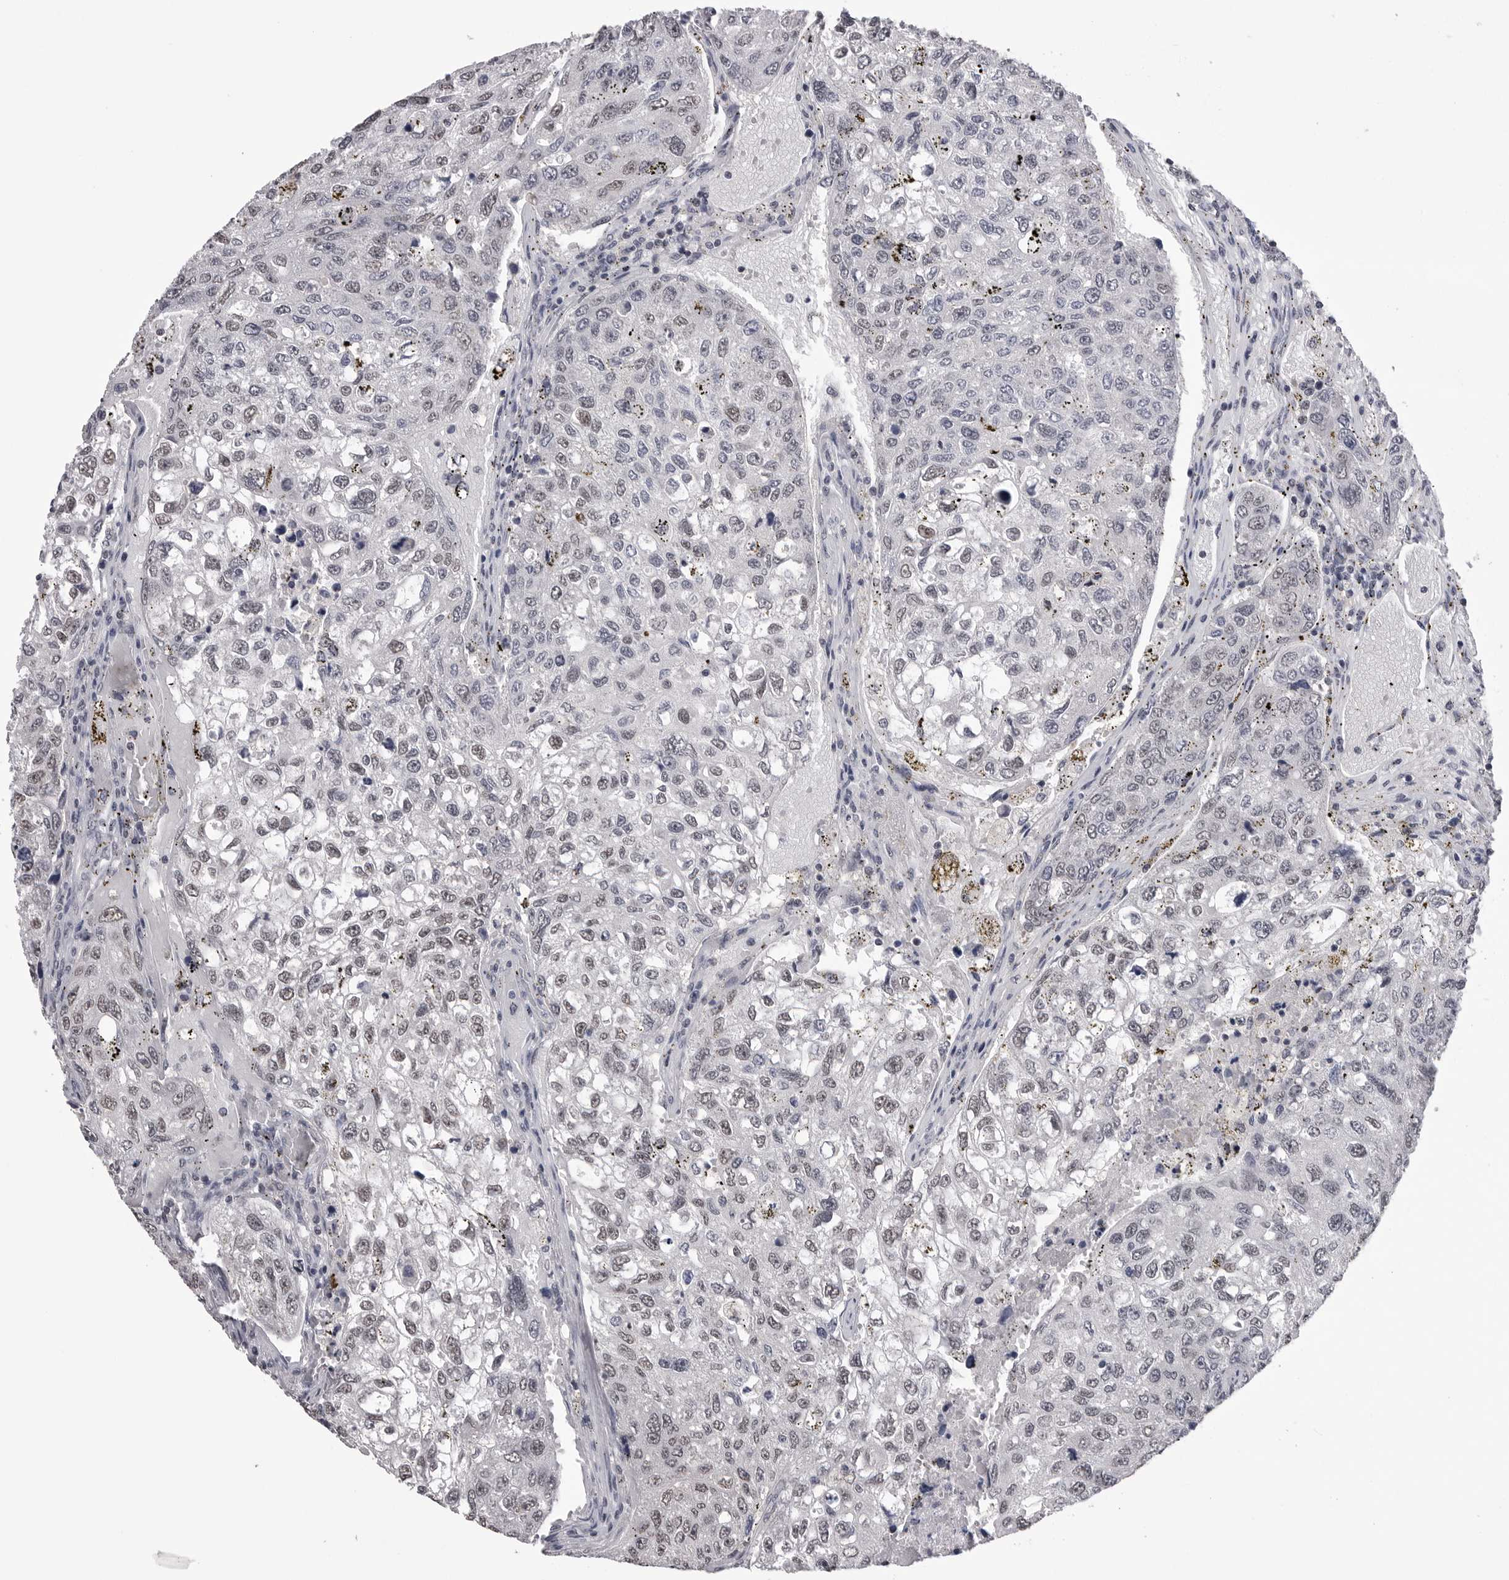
{"staining": {"intensity": "weak", "quantity": "25%-75%", "location": "nuclear"}, "tissue": "urothelial cancer", "cell_type": "Tumor cells", "image_type": "cancer", "snomed": [{"axis": "morphology", "description": "Urothelial carcinoma, High grade"}, {"axis": "topography", "description": "Lymph node"}, {"axis": "topography", "description": "Urinary bladder"}], "caption": "Urothelial carcinoma (high-grade) tissue exhibits weak nuclear staining in about 25%-75% of tumor cells", "gene": "DLG2", "patient": {"sex": "male", "age": 51}}